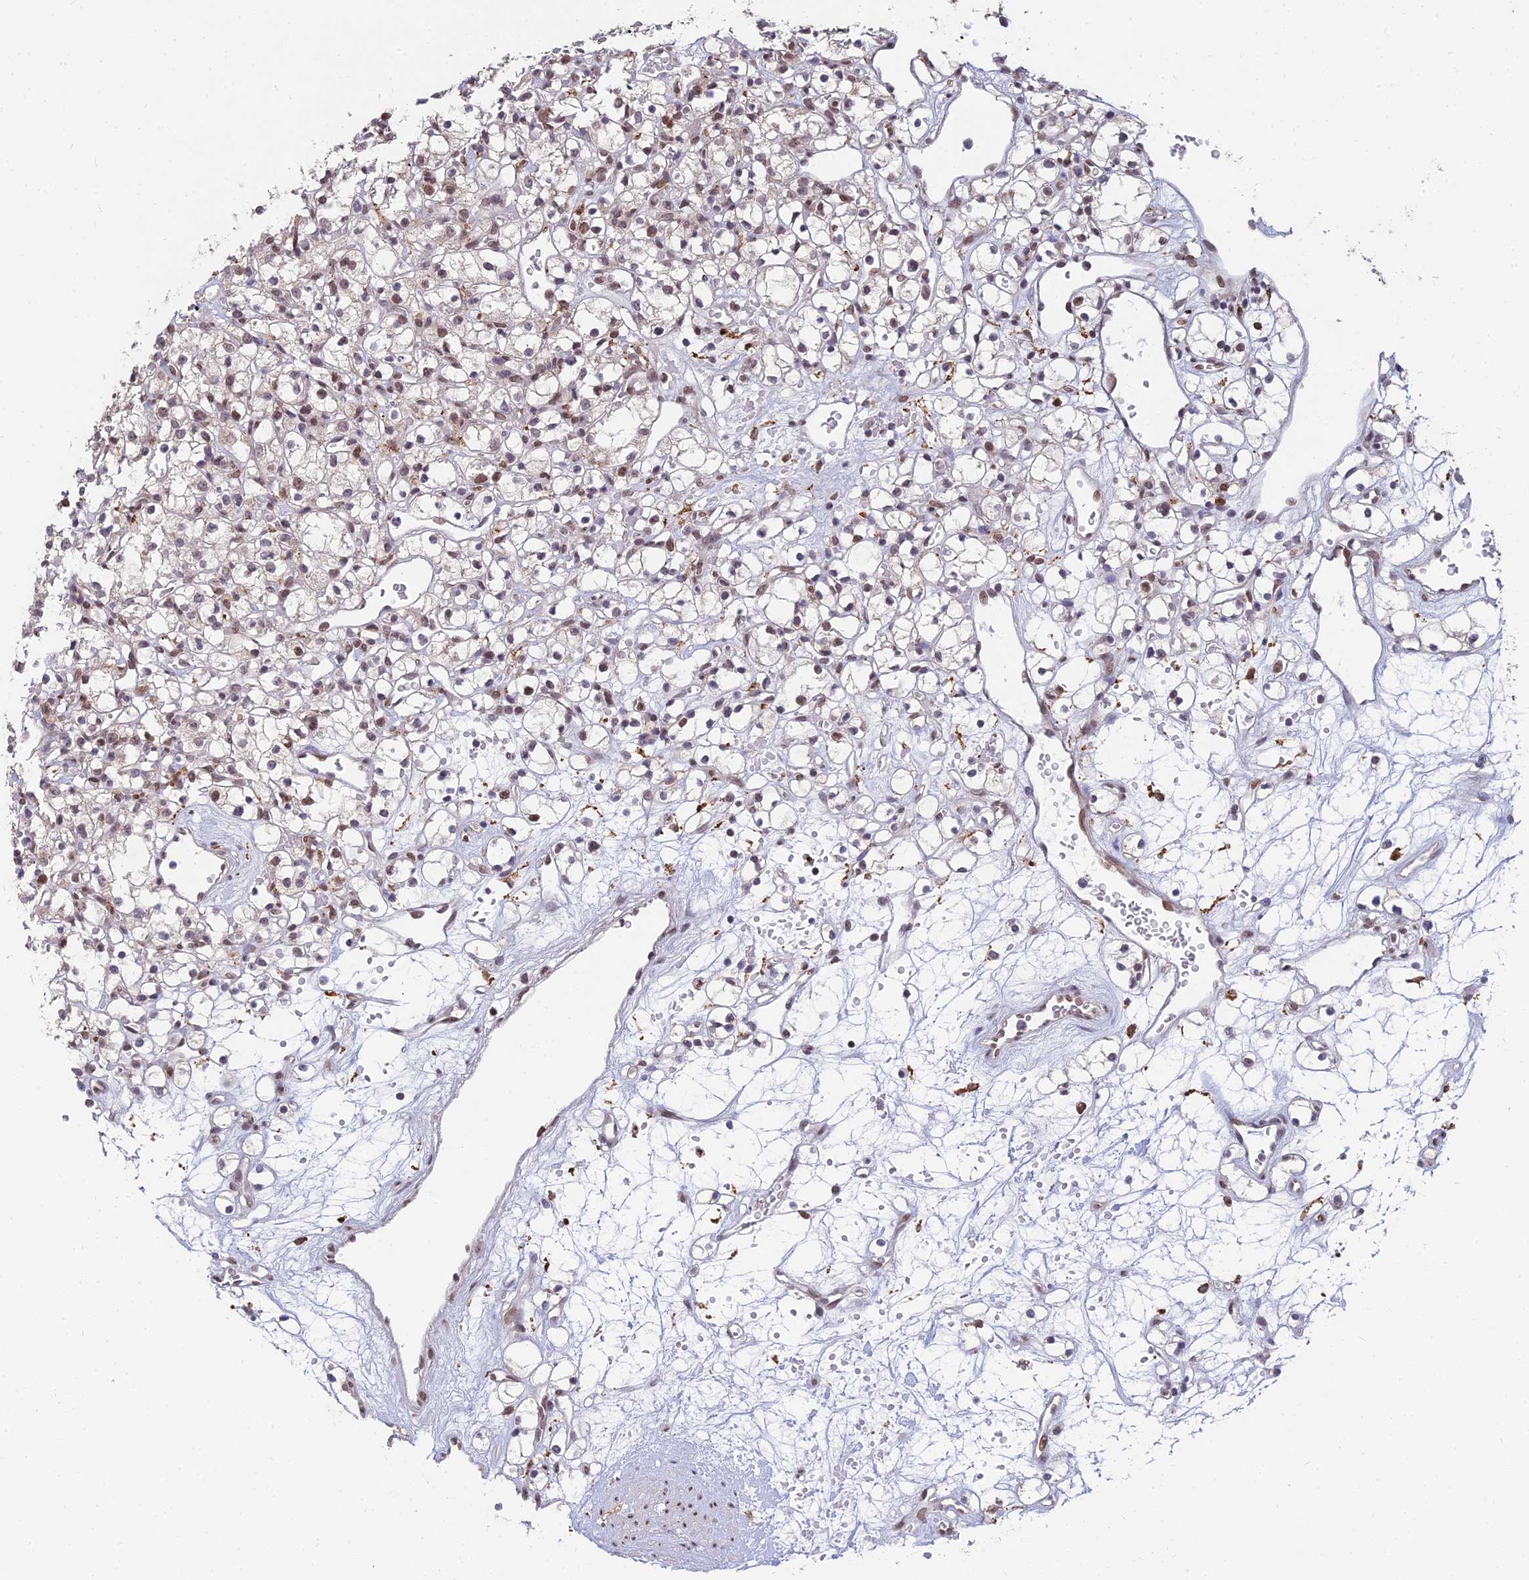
{"staining": {"intensity": "moderate", "quantity": ">75%", "location": "nuclear"}, "tissue": "renal cancer", "cell_type": "Tumor cells", "image_type": "cancer", "snomed": [{"axis": "morphology", "description": "Adenocarcinoma, NOS"}, {"axis": "topography", "description": "Kidney"}], "caption": "DAB immunohistochemical staining of human renal cancer (adenocarcinoma) shows moderate nuclear protein expression in approximately >75% of tumor cells.", "gene": "ABHD17A", "patient": {"sex": "female", "age": 59}}